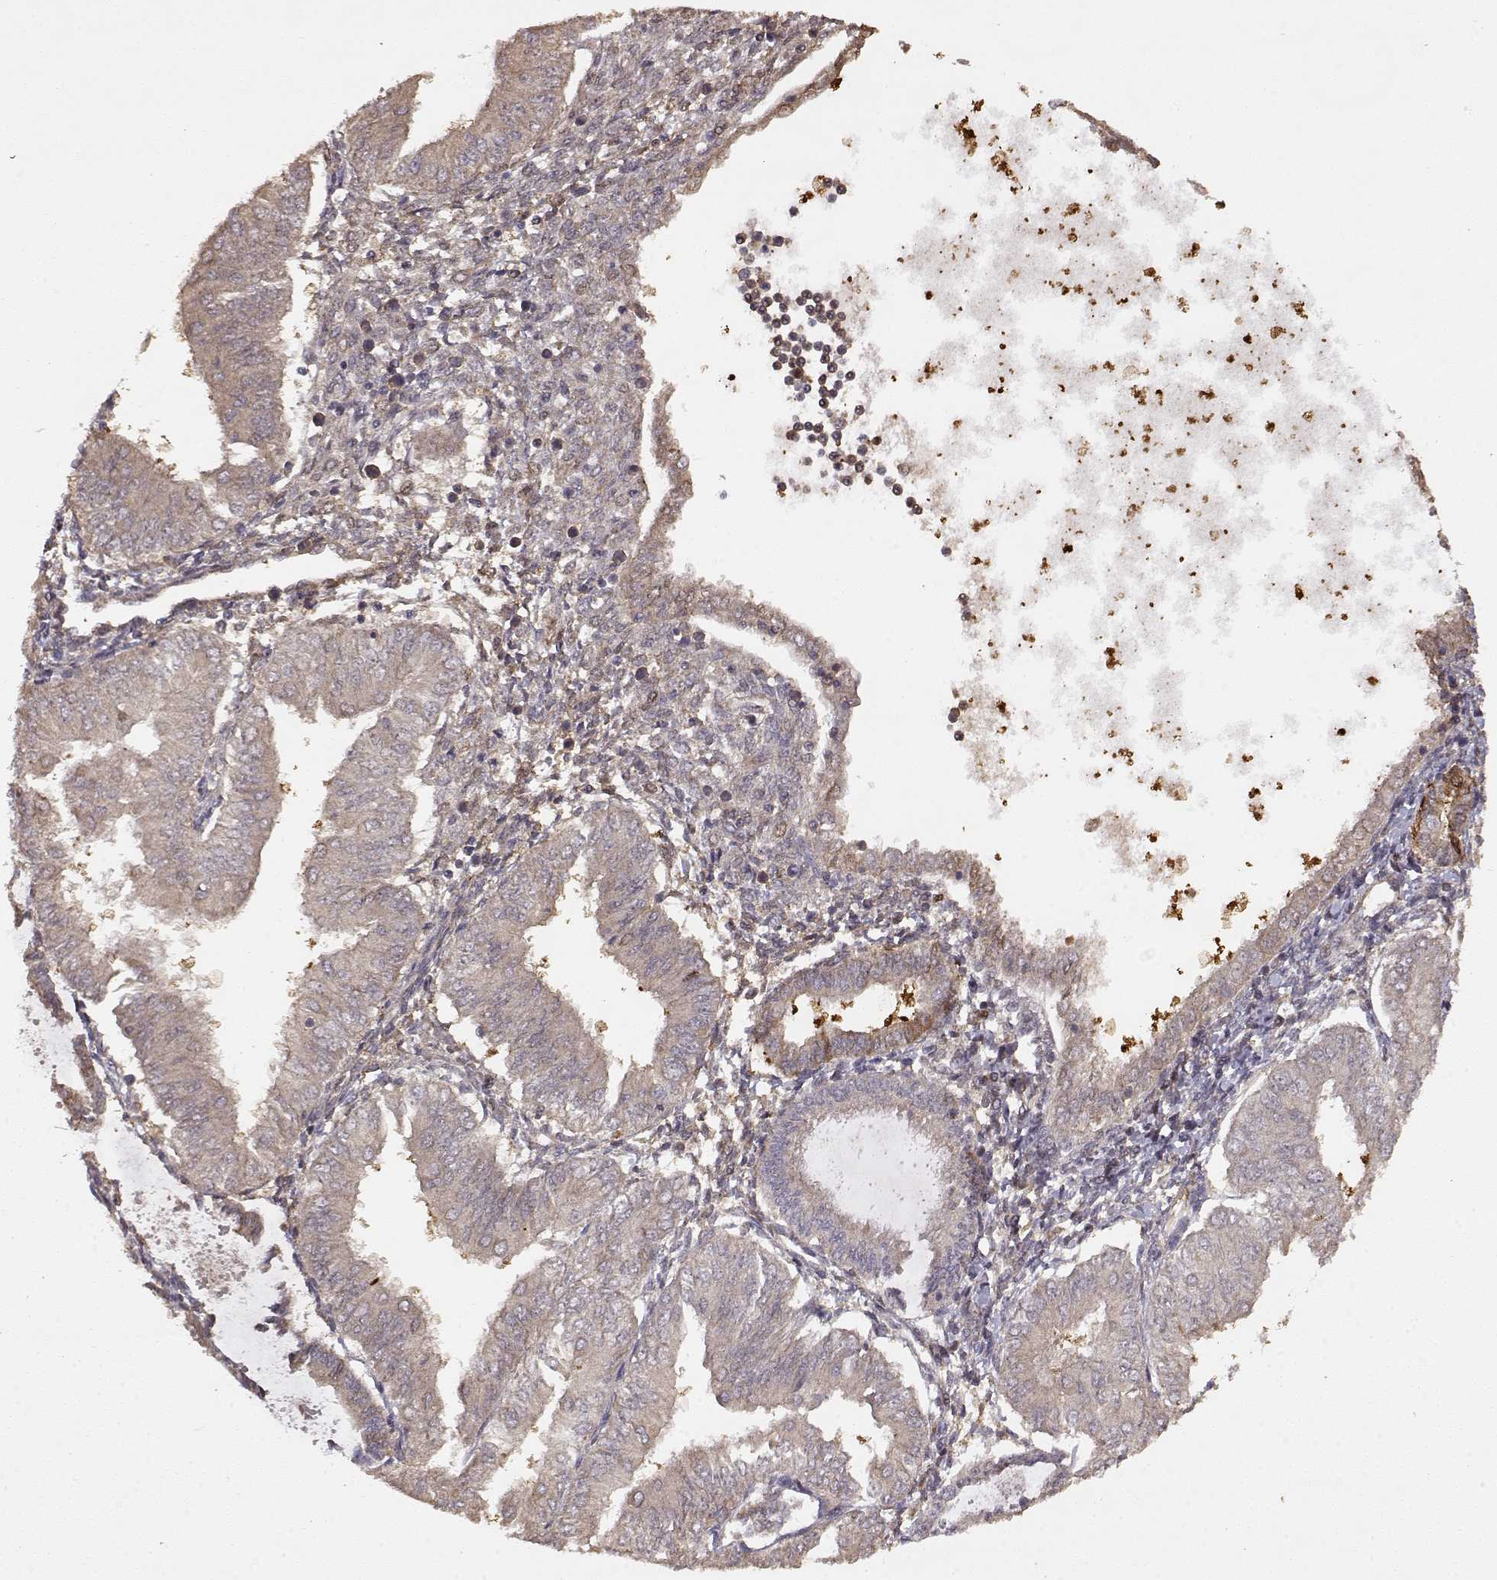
{"staining": {"intensity": "weak", "quantity": ">75%", "location": "cytoplasmic/membranous"}, "tissue": "endometrial cancer", "cell_type": "Tumor cells", "image_type": "cancer", "snomed": [{"axis": "morphology", "description": "Adenocarcinoma, NOS"}, {"axis": "topography", "description": "Endometrium"}], "caption": "Endometrial cancer (adenocarcinoma) stained for a protein (brown) demonstrates weak cytoplasmic/membranous positive expression in approximately >75% of tumor cells.", "gene": "CRIM1", "patient": {"sex": "female", "age": 53}}